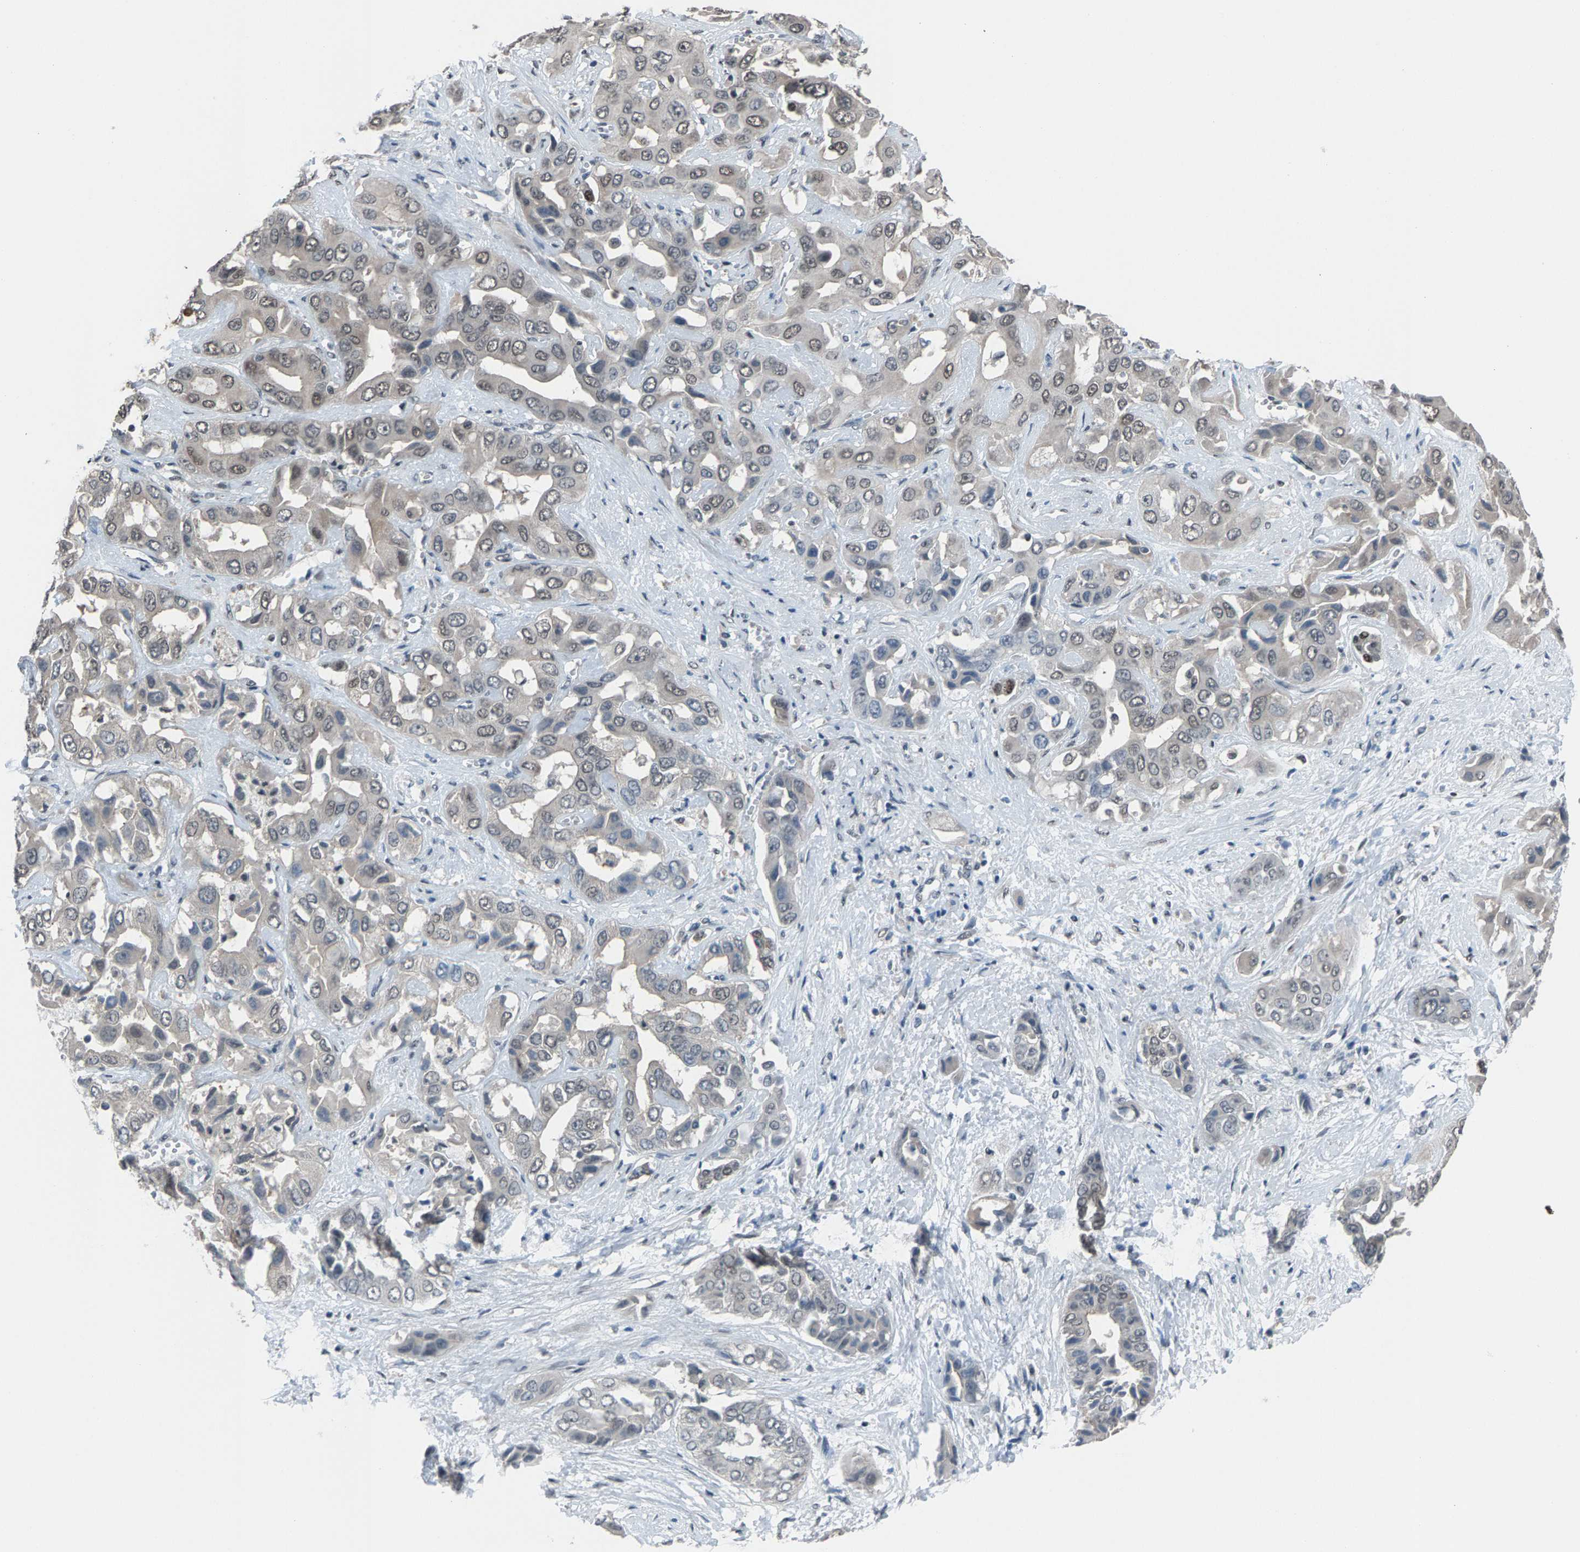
{"staining": {"intensity": "weak", "quantity": "<25%", "location": "cytoplasmic/membranous,nuclear"}, "tissue": "liver cancer", "cell_type": "Tumor cells", "image_type": "cancer", "snomed": [{"axis": "morphology", "description": "Cholangiocarcinoma"}, {"axis": "topography", "description": "Liver"}], "caption": "Image shows no significant protein positivity in tumor cells of liver cholangiocarcinoma.", "gene": "ZNF276", "patient": {"sex": "female", "age": 52}}